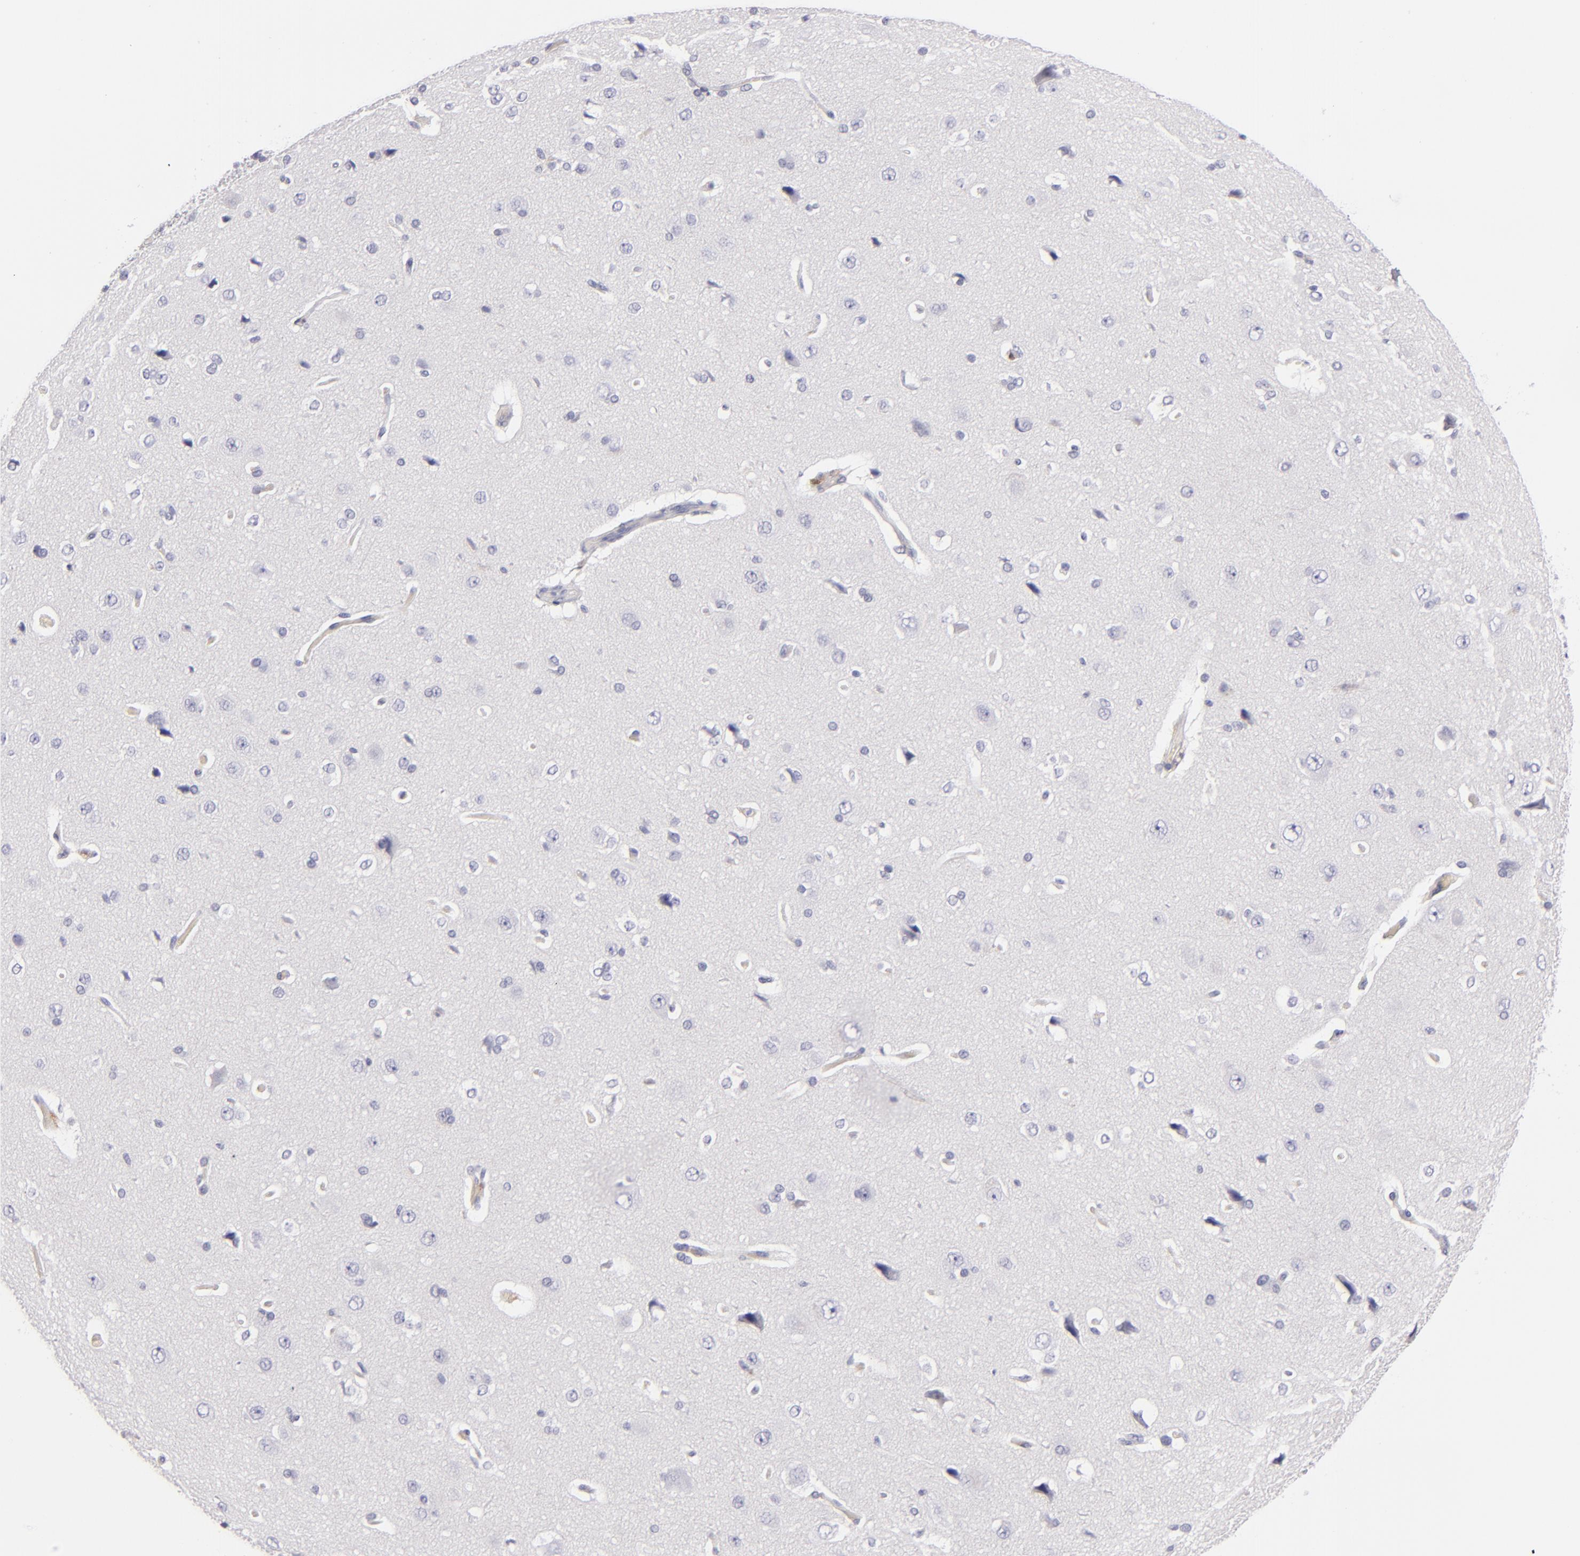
{"staining": {"intensity": "negative", "quantity": "none", "location": "none"}, "tissue": "cerebral cortex", "cell_type": "Endothelial cells", "image_type": "normal", "snomed": [{"axis": "morphology", "description": "Normal tissue, NOS"}, {"axis": "topography", "description": "Cerebral cortex"}], "caption": "The micrograph demonstrates no staining of endothelial cells in normal cerebral cortex. Nuclei are stained in blue.", "gene": "F13A1", "patient": {"sex": "female", "age": 45}}